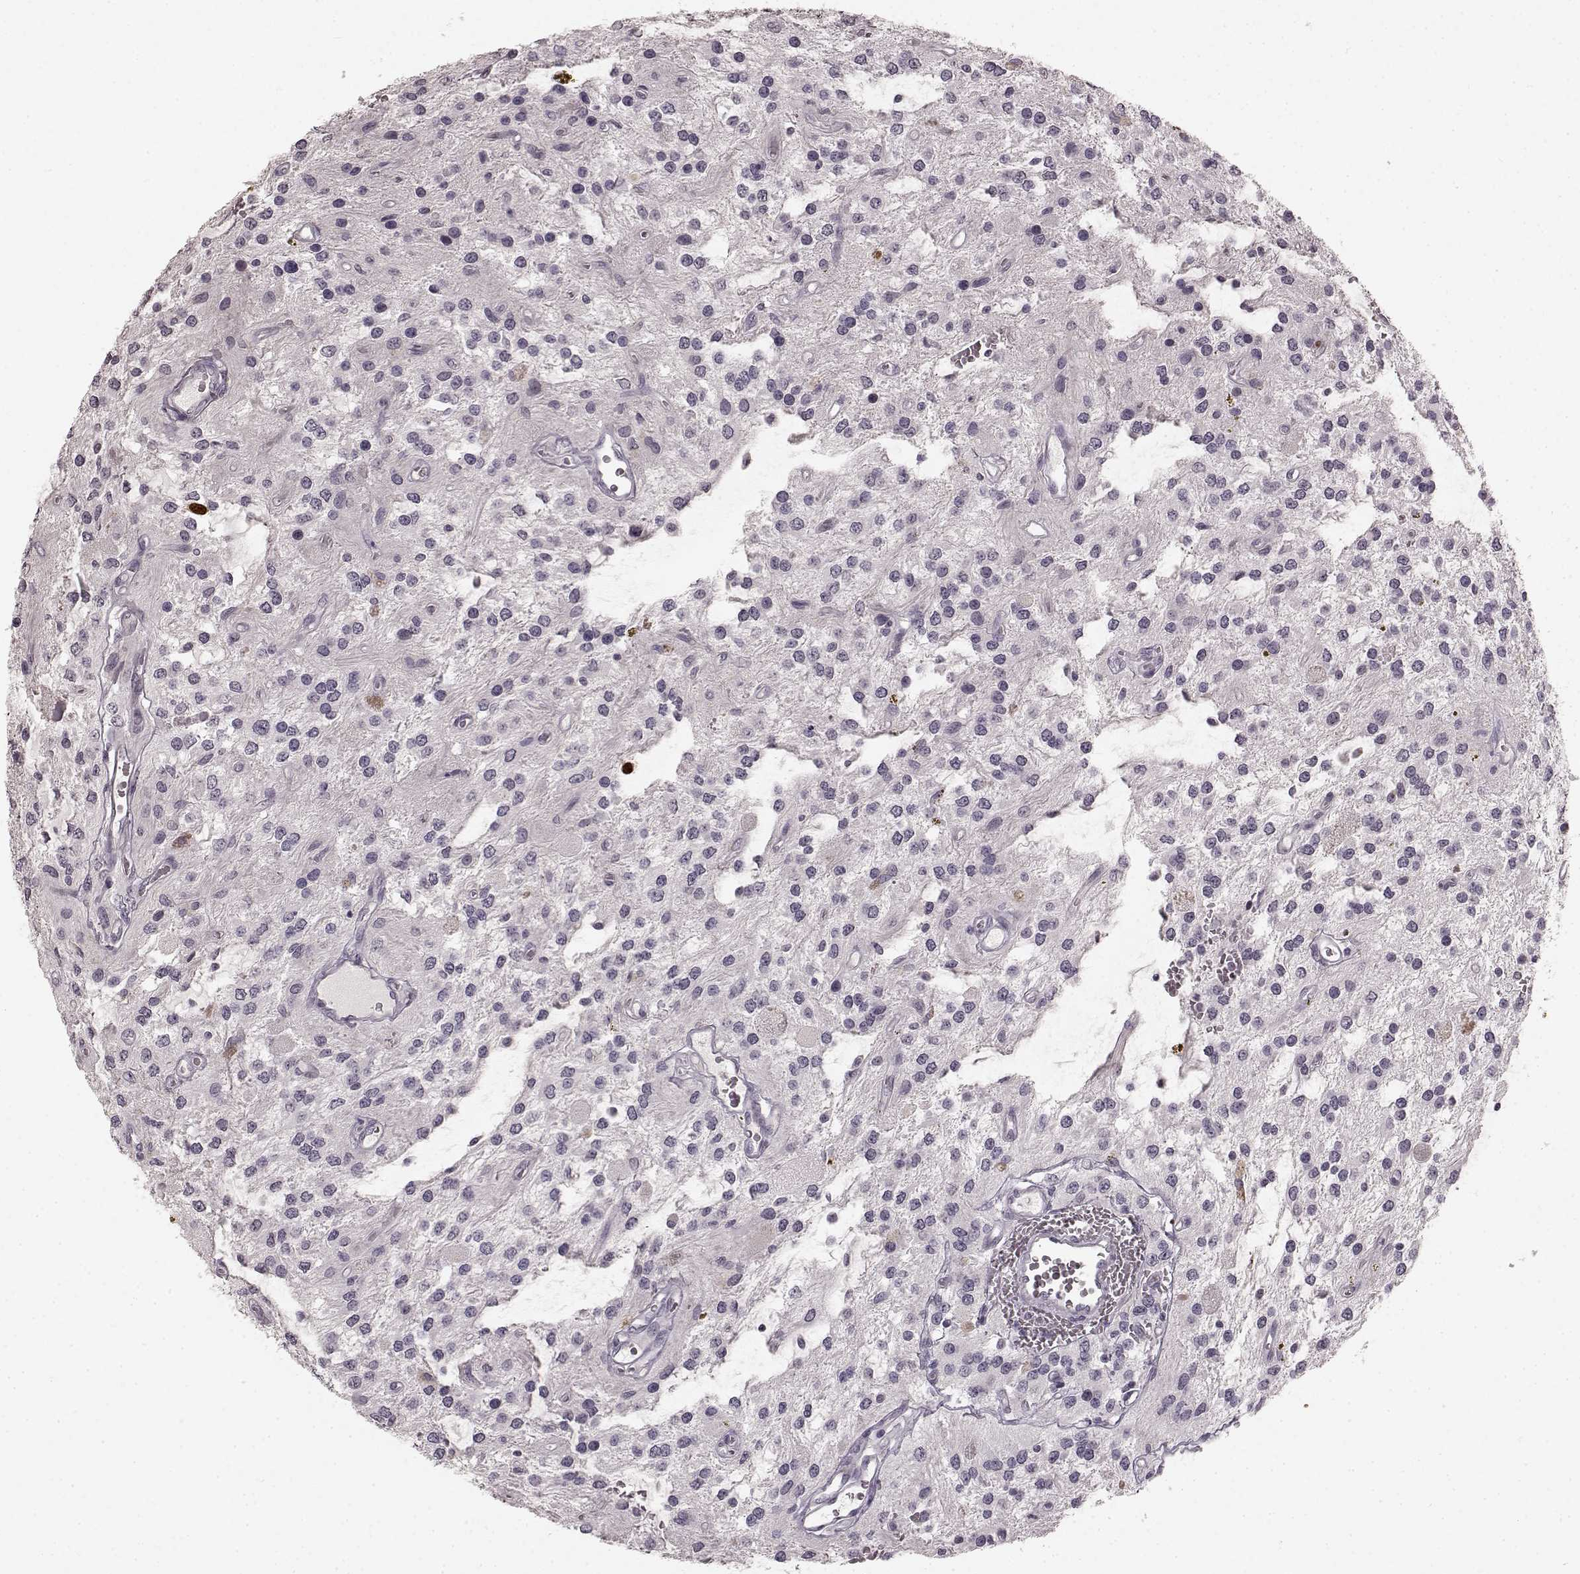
{"staining": {"intensity": "negative", "quantity": "none", "location": "none"}, "tissue": "glioma", "cell_type": "Tumor cells", "image_type": "cancer", "snomed": [{"axis": "morphology", "description": "Glioma, malignant, Low grade"}, {"axis": "topography", "description": "Cerebellum"}], "caption": "The immunohistochemistry (IHC) histopathology image has no significant staining in tumor cells of low-grade glioma (malignant) tissue.", "gene": "CCNA2", "patient": {"sex": "female", "age": 14}}